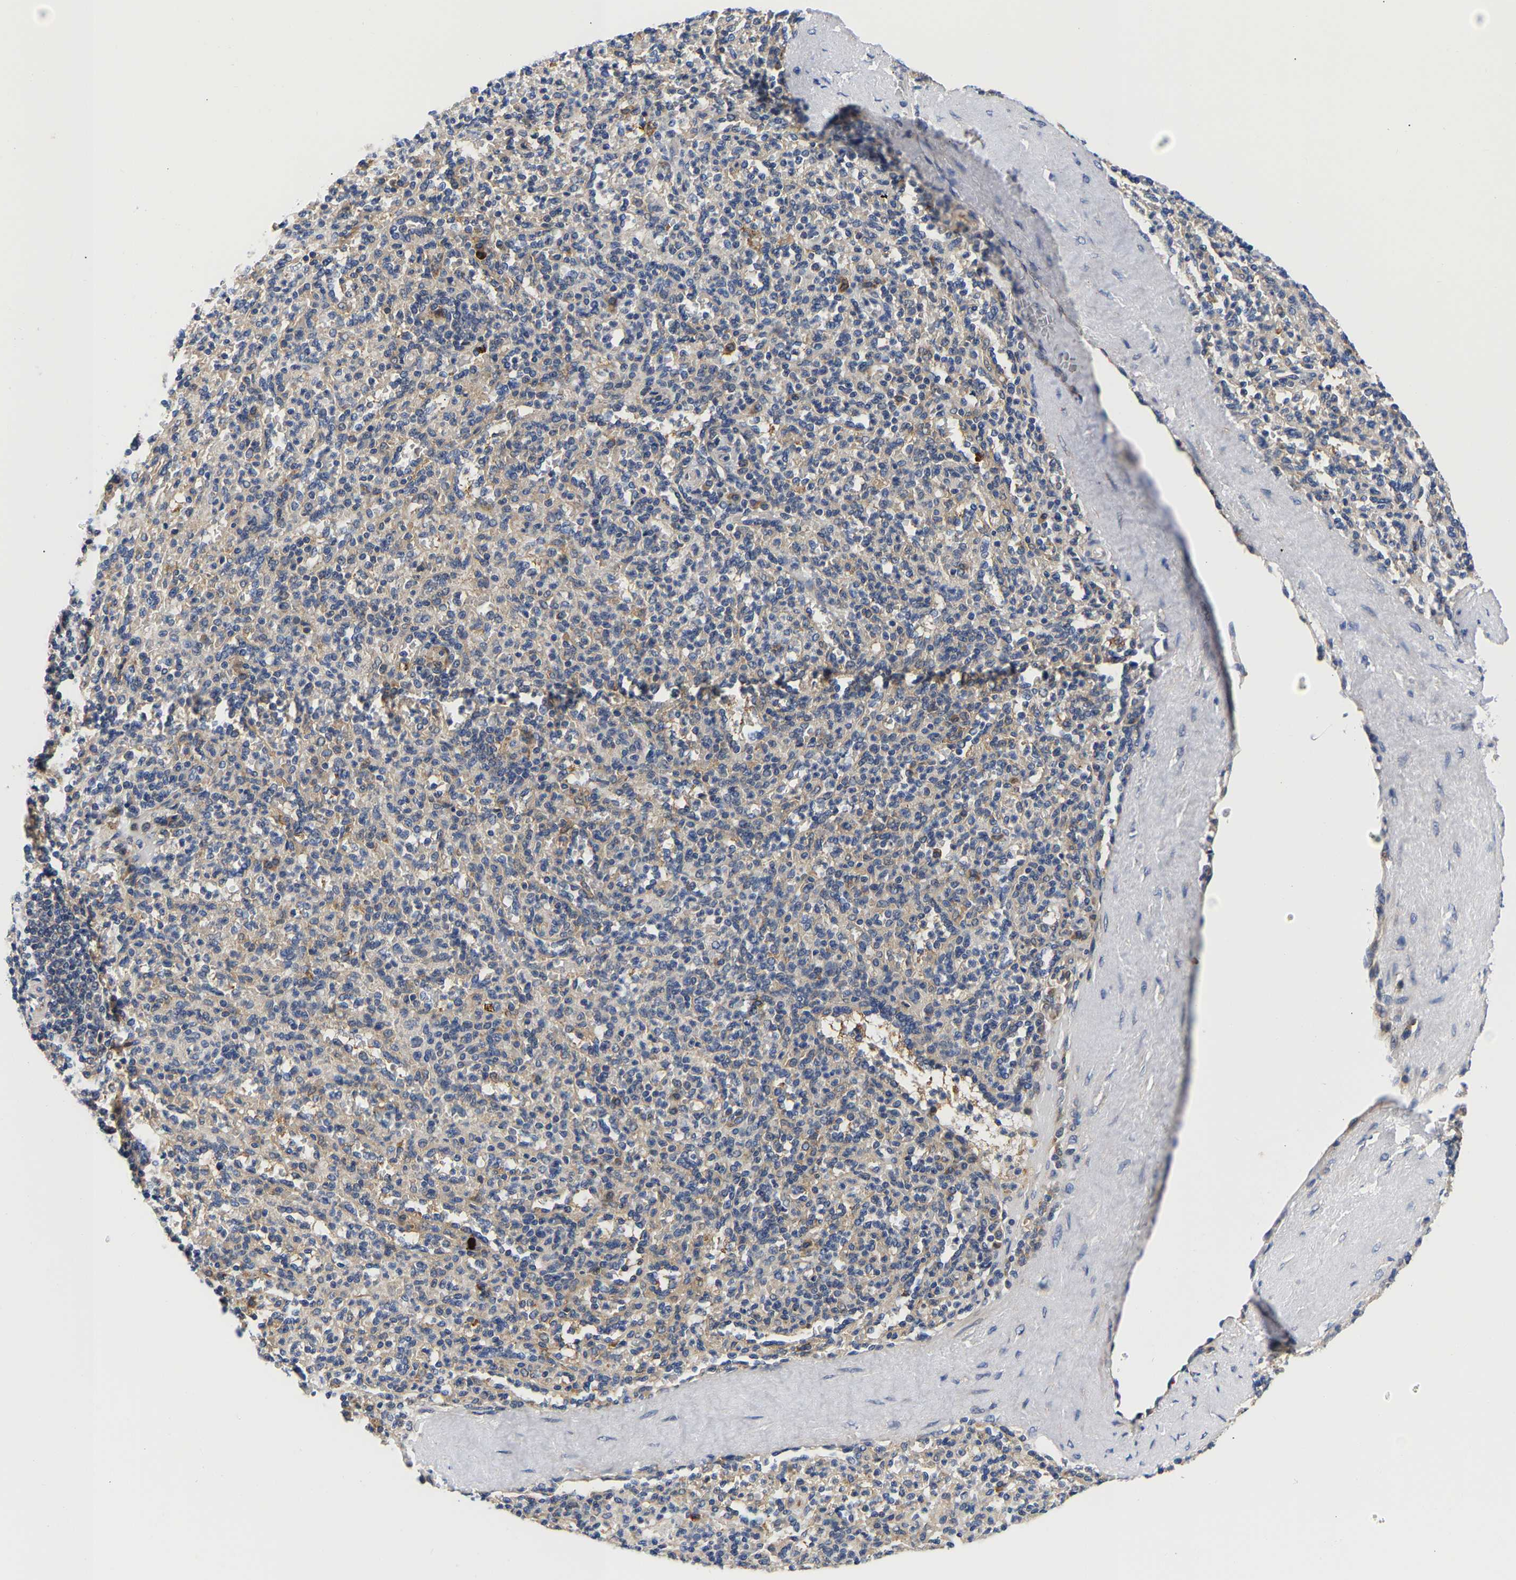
{"staining": {"intensity": "moderate", "quantity": "<25%", "location": "cytoplasmic/membranous"}, "tissue": "spleen", "cell_type": "Cells in red pulp", "image_type": "normal", "snomed": [{"axis": "morphology", "description": "Normal tissue, NOS"}, {"axis": "topography", "description": "Spleen"}], "caption": "Protein staining of unremarkable spleen displays moderate cytoplasmic/membranous expression in approximately <25% of cells in red pulp.", "gene": "CCDC6", "patient": {"sex": "male", "age": 36}}